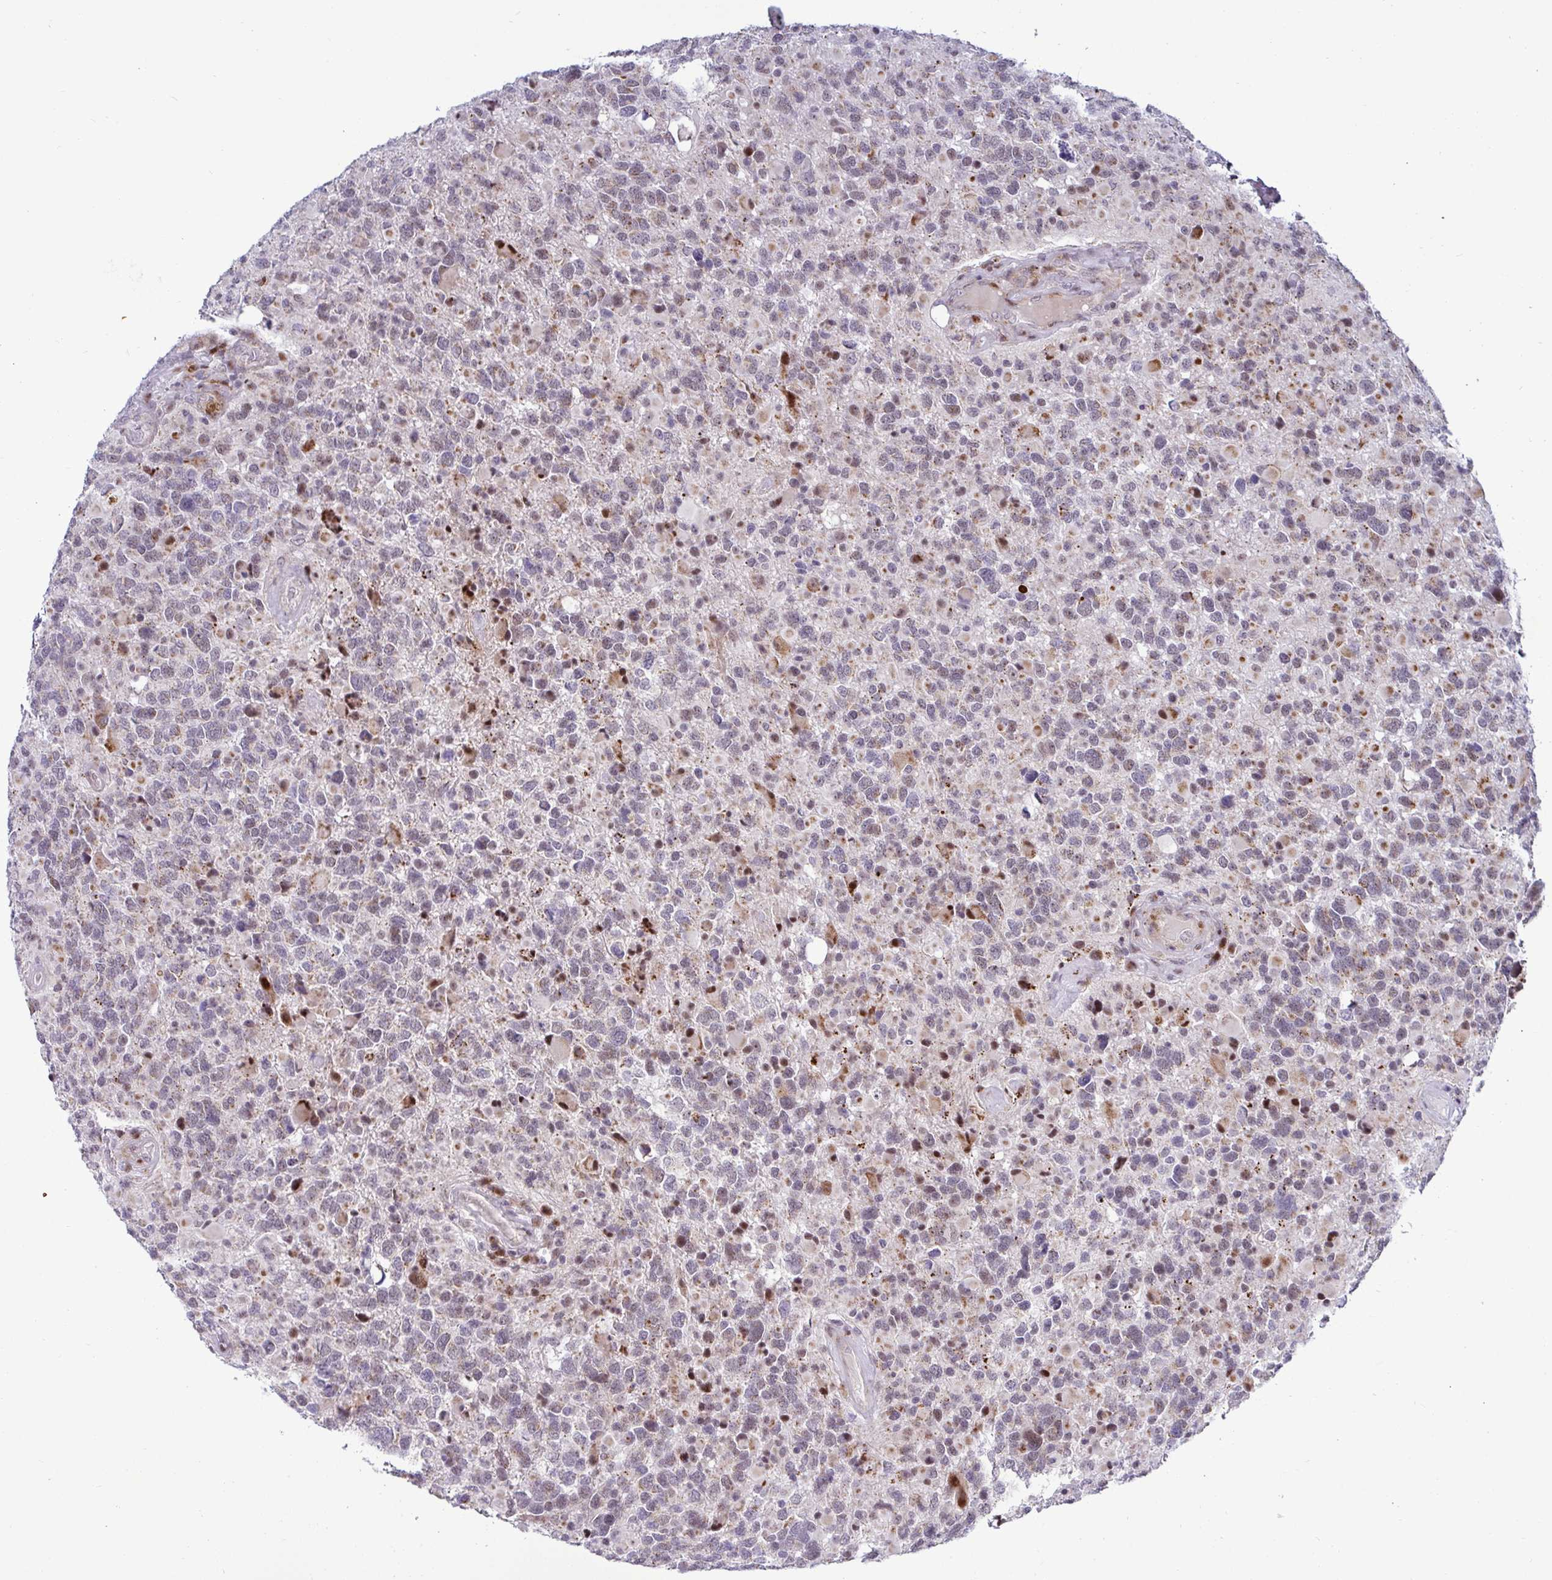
{"staining": {"intensity": "weak", "quantity": "25%-75%", "location": "cytoplasmic/membranous"}, "tissue": "glioma", "cell_type": "Tumor cells", "image_type": "cancer", "snomed": [{"axis": "morphology", "description": "Glioma, malignant, High grade"}, {"axis": "topography", "description": "Brain"}], "caption": "Immunohistochemical staining of malignant glioma (high-grade) shows weak cytoplasmic/membranous protein expression in about 25%-75% of tumor cells. Immunohistochemistry (ihc) stains the protein of interest in brown and the nuclei are stained blue.", "gene": "DZIP1", "patient": {"sex": "female", "age": 40}}